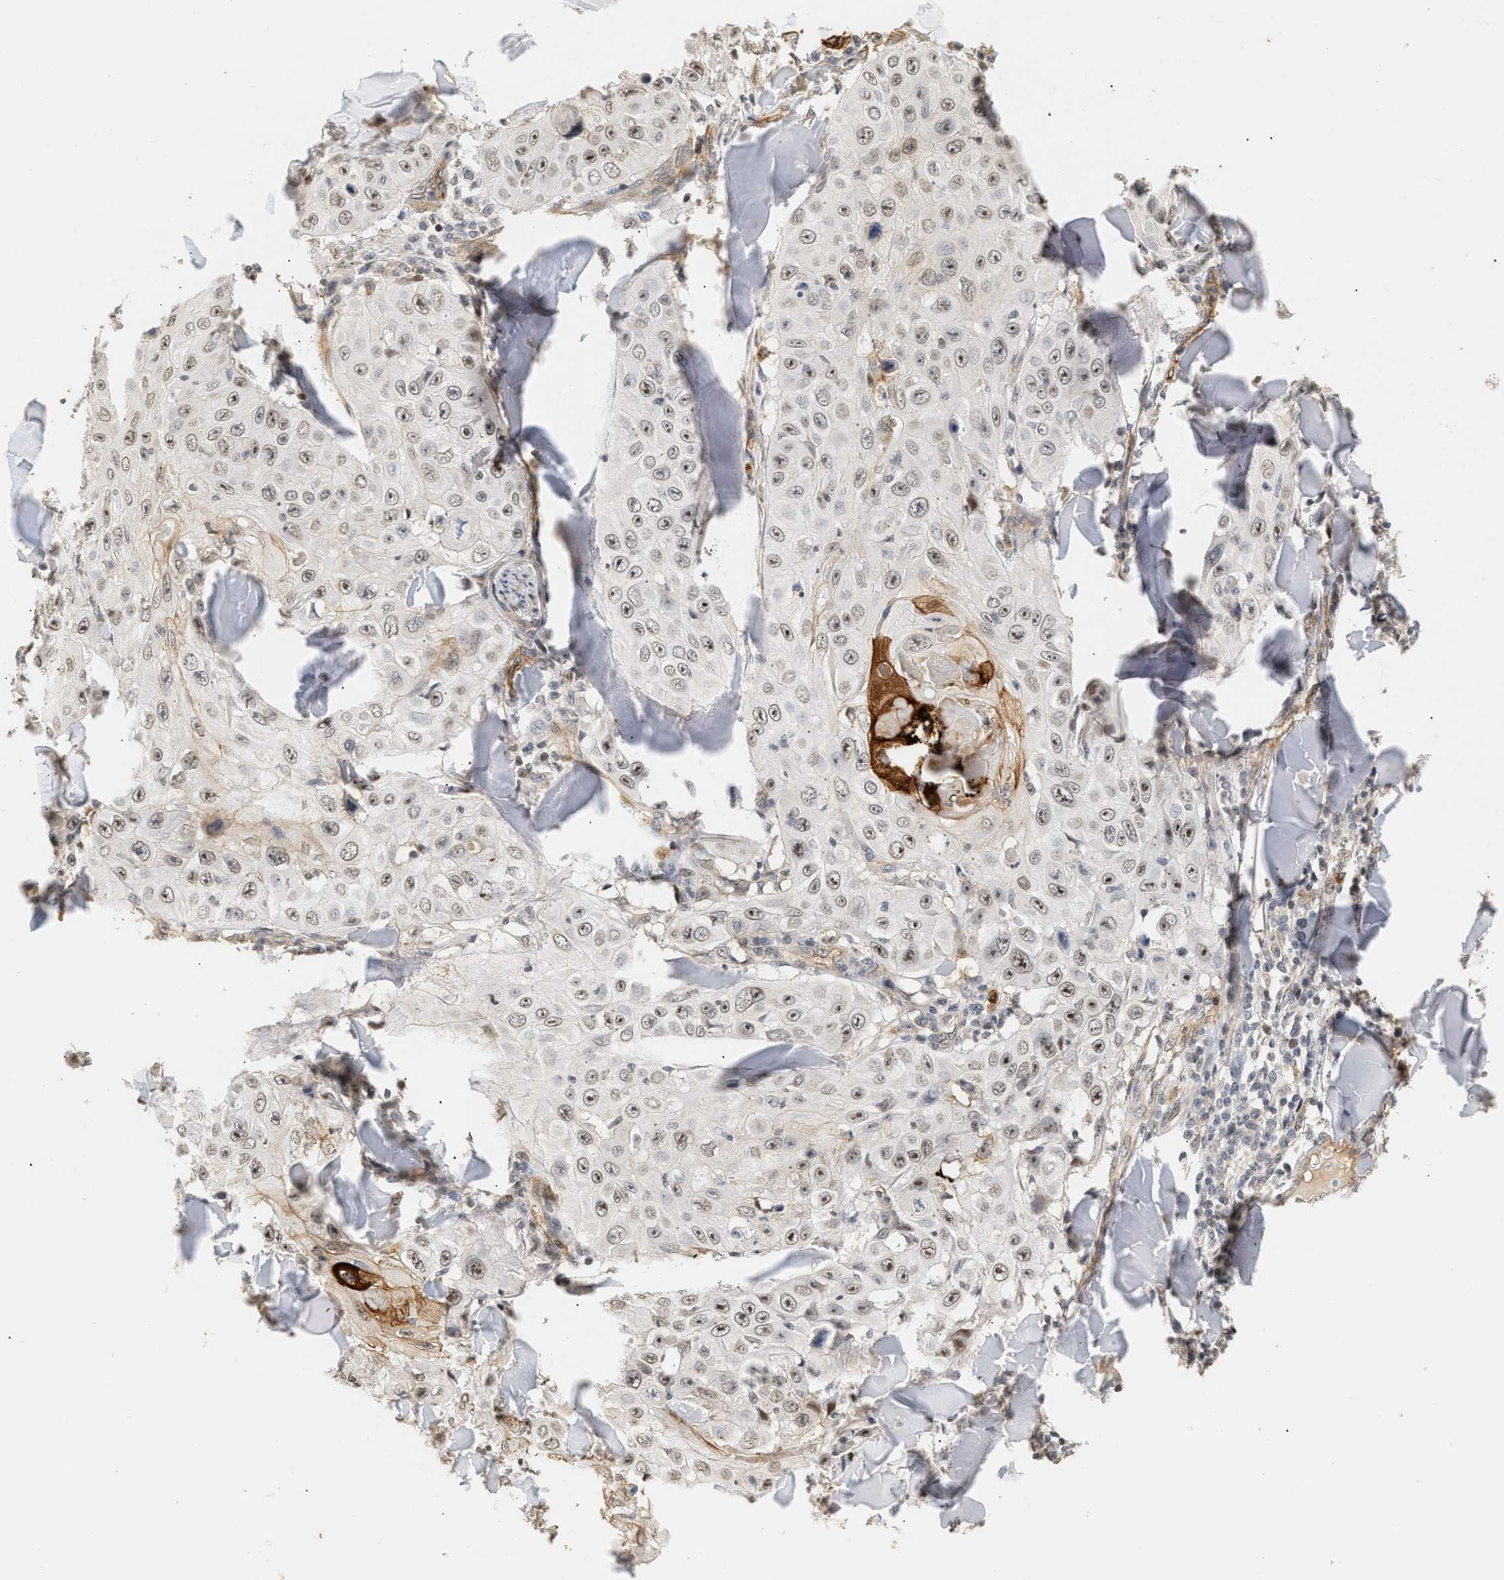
{"staining": {"intensity": "moderate", "quantity": "25%-75%", "location": "nuclear"}, "tissue": "skin cancer", "cell_type": "Tumor cells", "image_type": "cancer", "snomed": [{"axis": "morphology", "description": "Squamous cell carcinoma, NOS"}, {"axis": "topography", "description": "Skin"}], "caption": "The immunohistochemical stain shows moderate nuclear expression in tumor cells of skin squamous cell carcinoma tissue. The staining is performed using DAB brown chromogen to label protein expression. The nuclei are counter-stained blue using hematoxylin.", "gene": "PLXND1", "patient": {"sex": "male", "age": 86}}